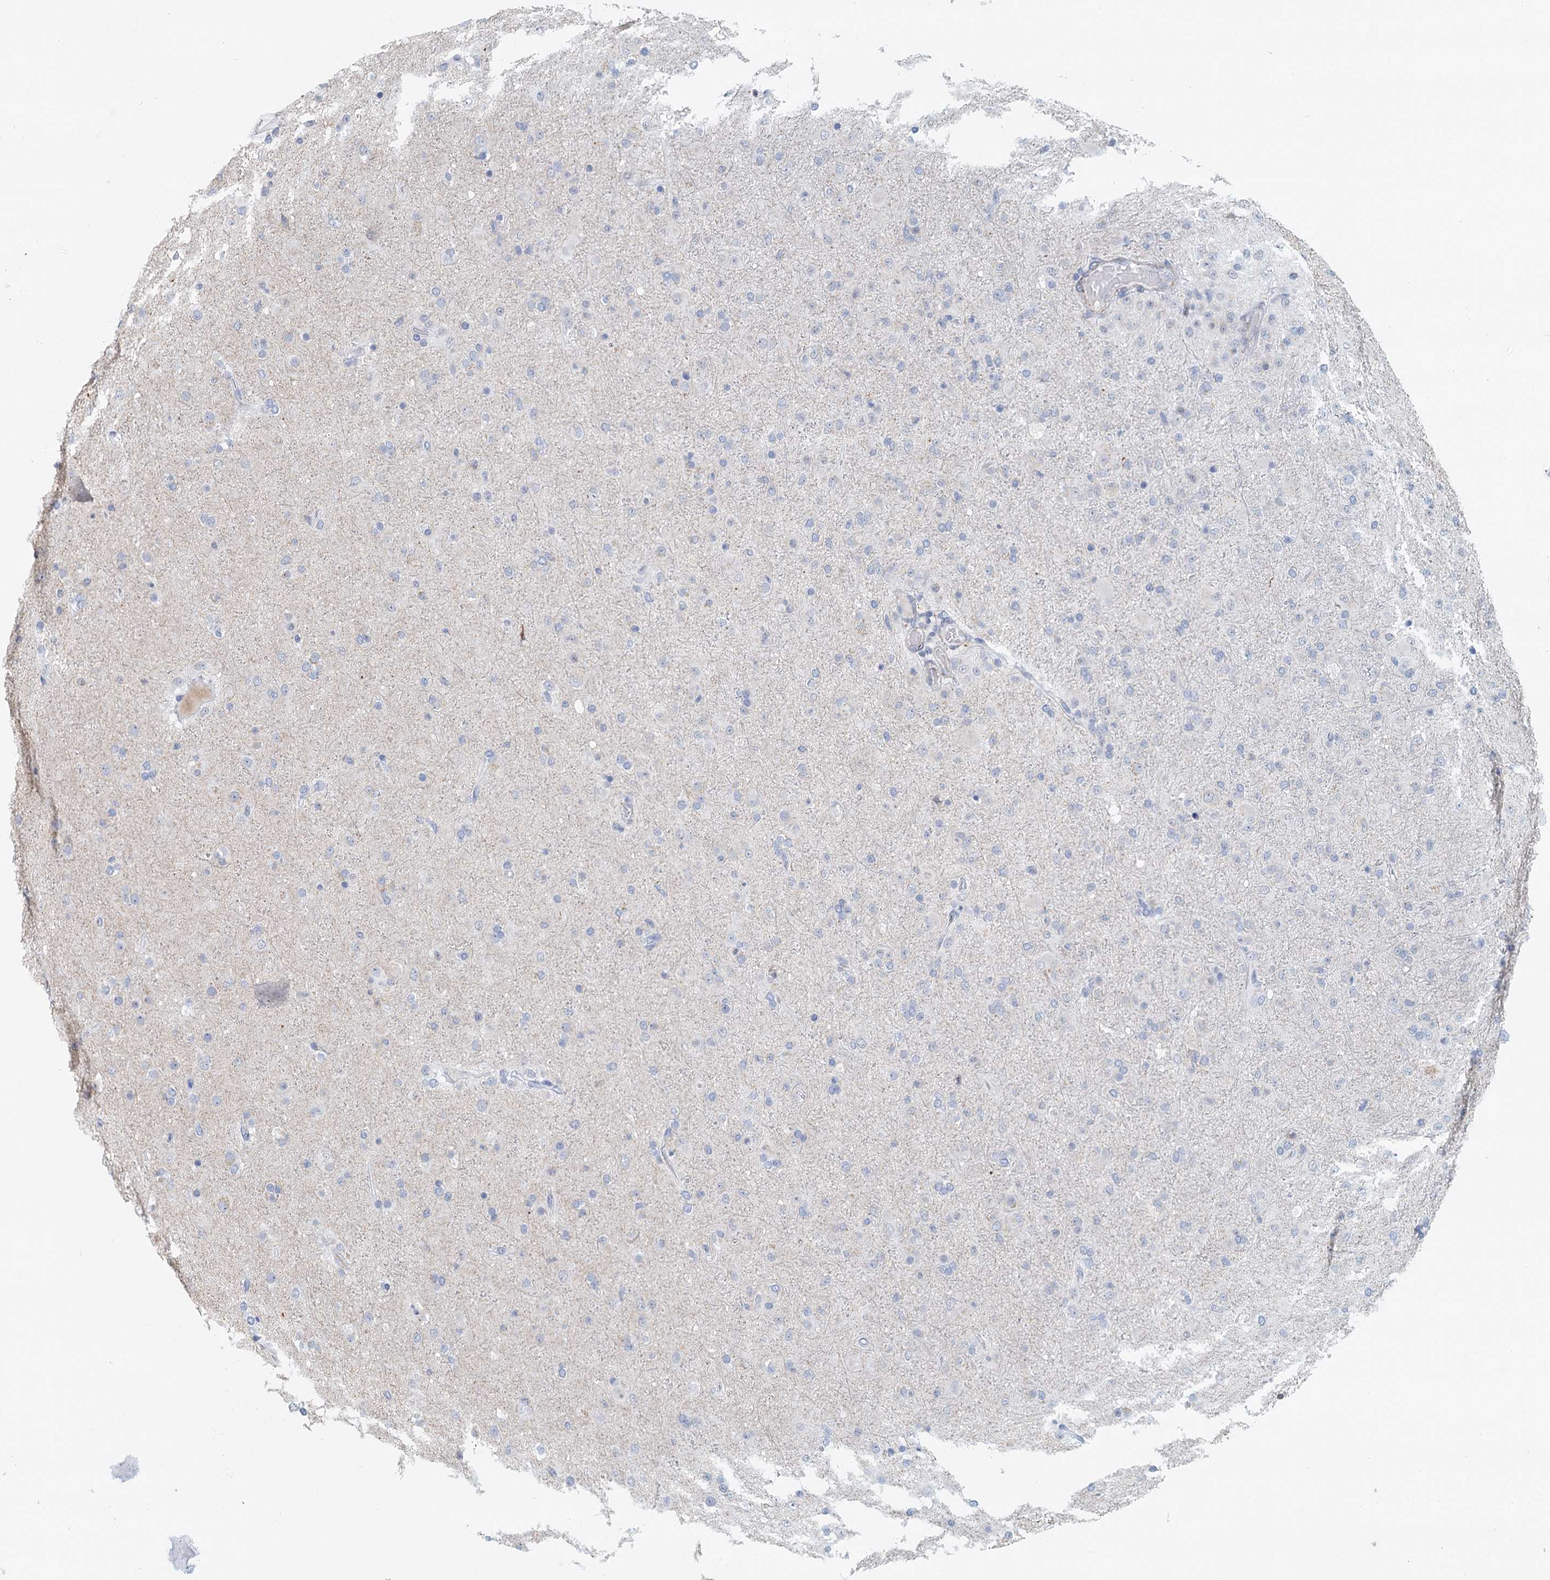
{"staining": {"intensity": "negative", "quantity": "none", "location": "none"}, "tissue": "glioma", "cell_type": "Tumor cells", "image_type": "cancer", "snomed": [{"axis": "morphology", "description": "Glioma, malignant, Low grade"}, {"axis": "topography", "description": "Brain"}], "caption": "Human low-grade glioma (malignant) stained for a protein using IHC demonstrates no positivity in tumor cells.", "gene": "ZNF527", "patient": {"sex": "male", "age": 65}}